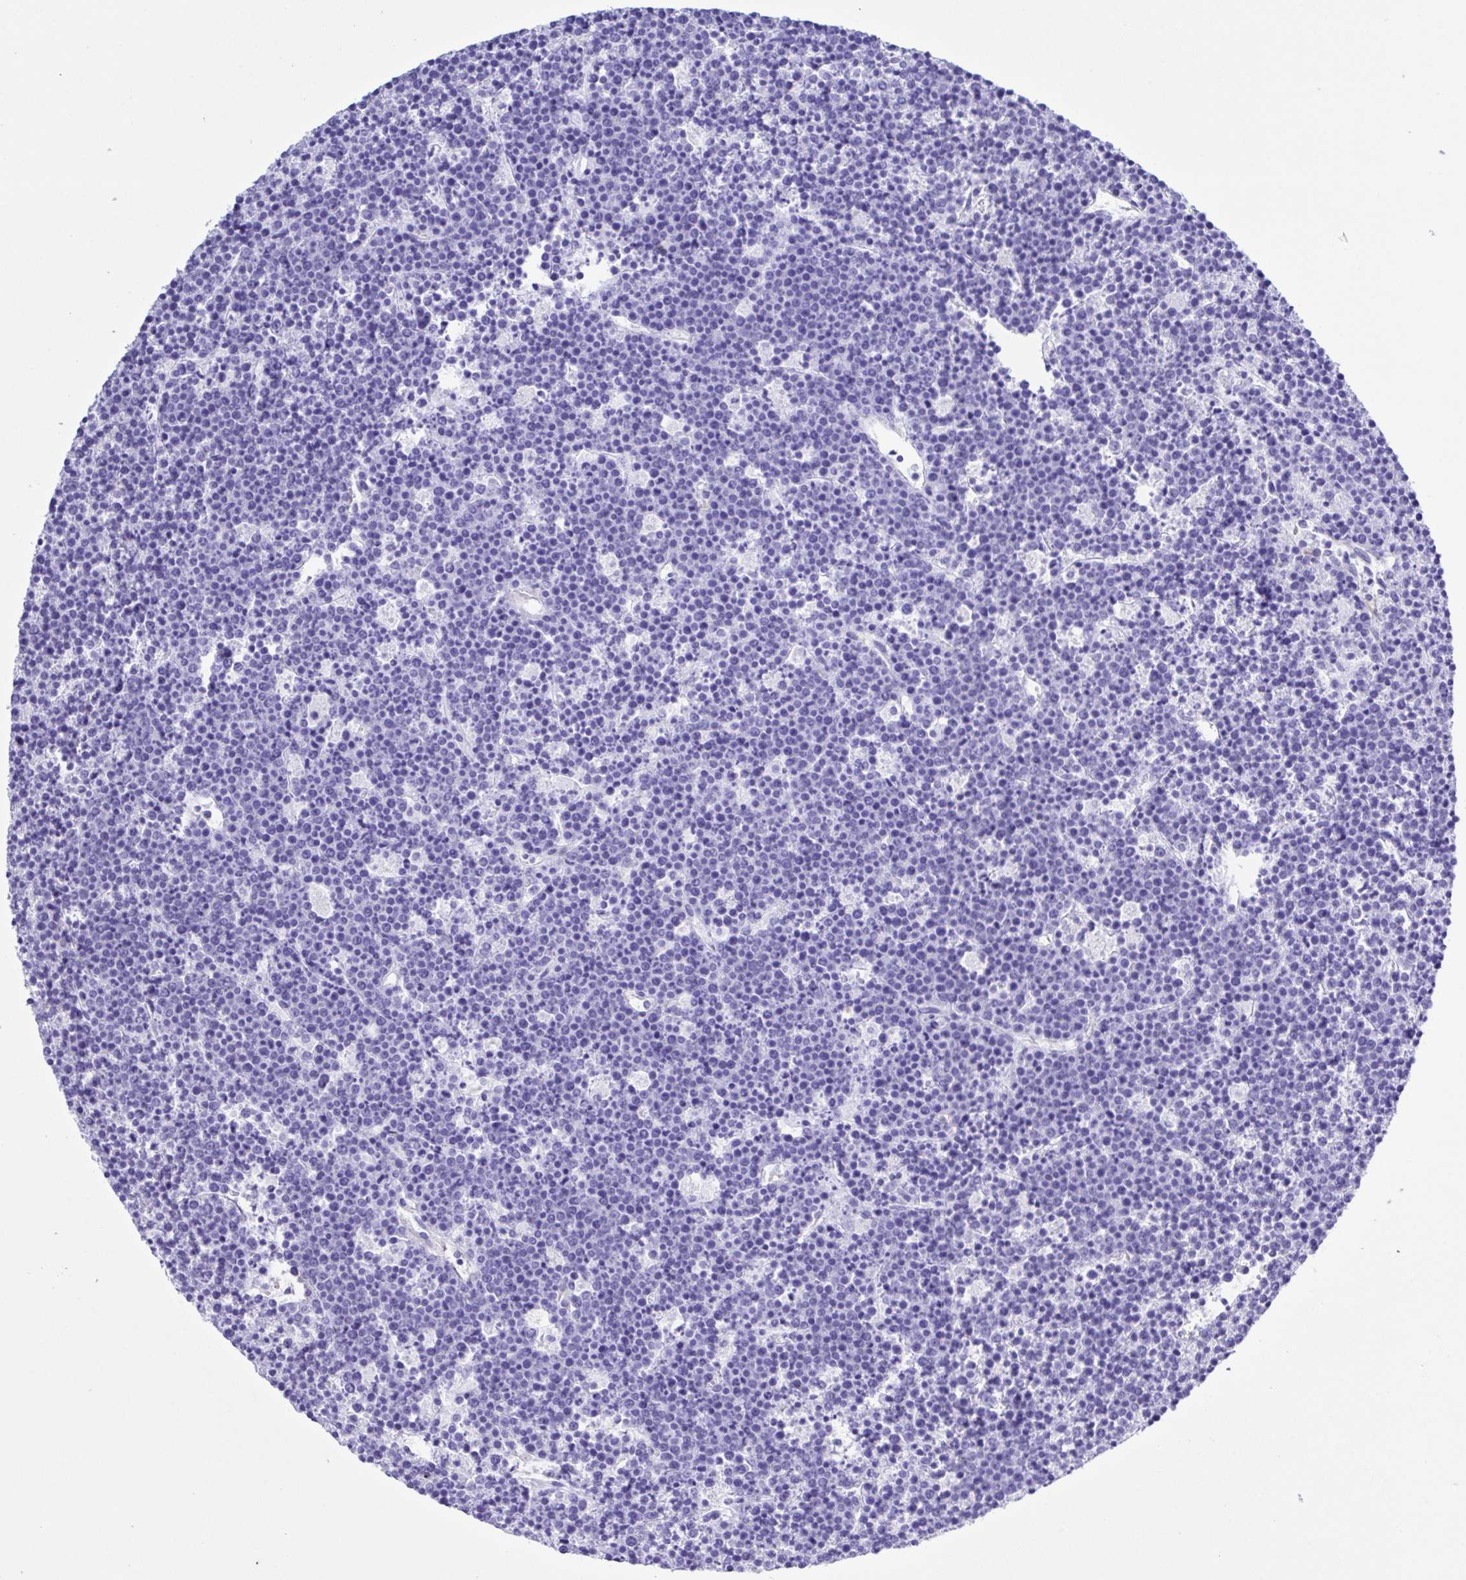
{"staining": {"intensity": "negative", "quantity": "none", "location": "none"}, "tissue": "lymphoma", "cell_type": "Tumor cells", "image_type": "cancer", "snomed": [{"axis": "morphology", "description": "Malignant lymphoma, non-Hodgkin's type, High grade"}, {"axis": "topography", "description": "Ovary"}], "caption": "Malignant lymphoma, non-Hodgkin's type (high-grade) was stained to show a protein in brown. There is no significant staining in tumor cells. (Immunohistochemistry (ihc), brightfield microscopy, high magnification).", "gene": "CYP11A1", "patient": {"sex": "female", "age": 56}}